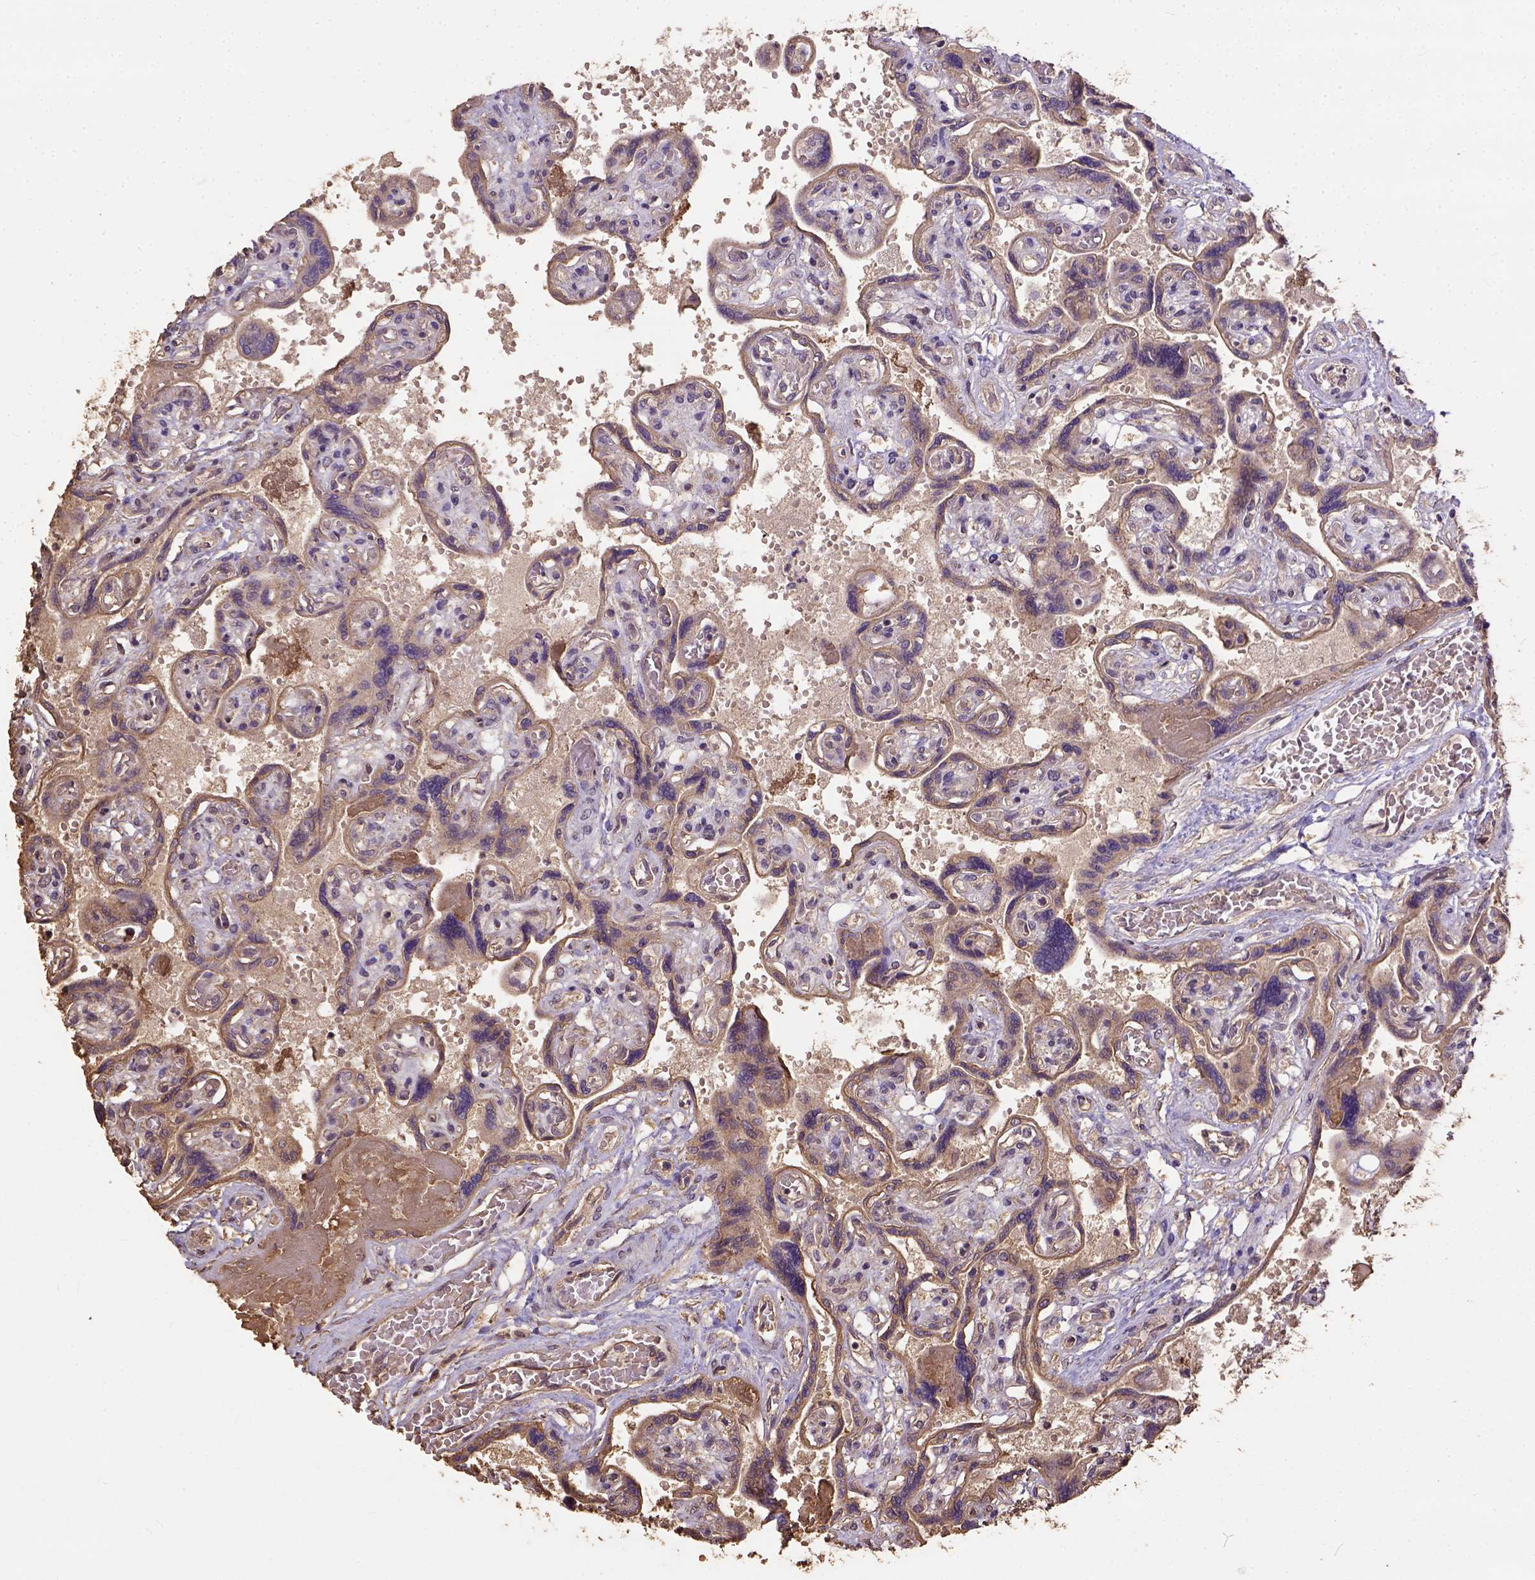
{"staining": {"intensity": "weak", "quantity": ">75%", "location": "cytoplasmic/membranous"}, "tissue": "placenta", "cell_type": "Decidual cells", "image_type": "normal", "snomed": [{"axis": "morphology", "description": "Normal tissue, NOS"}, {"axis": "topography", "description": "Placenta"}], "caption": "About >75% of decidual cells in normal placenta demonstrate weak cytoplasmic/membranous protein positivity as visualized by brown immunohistochemical staining.", "gene": "ATP1B3", "patient": {"sex": "female", "age": 32}}